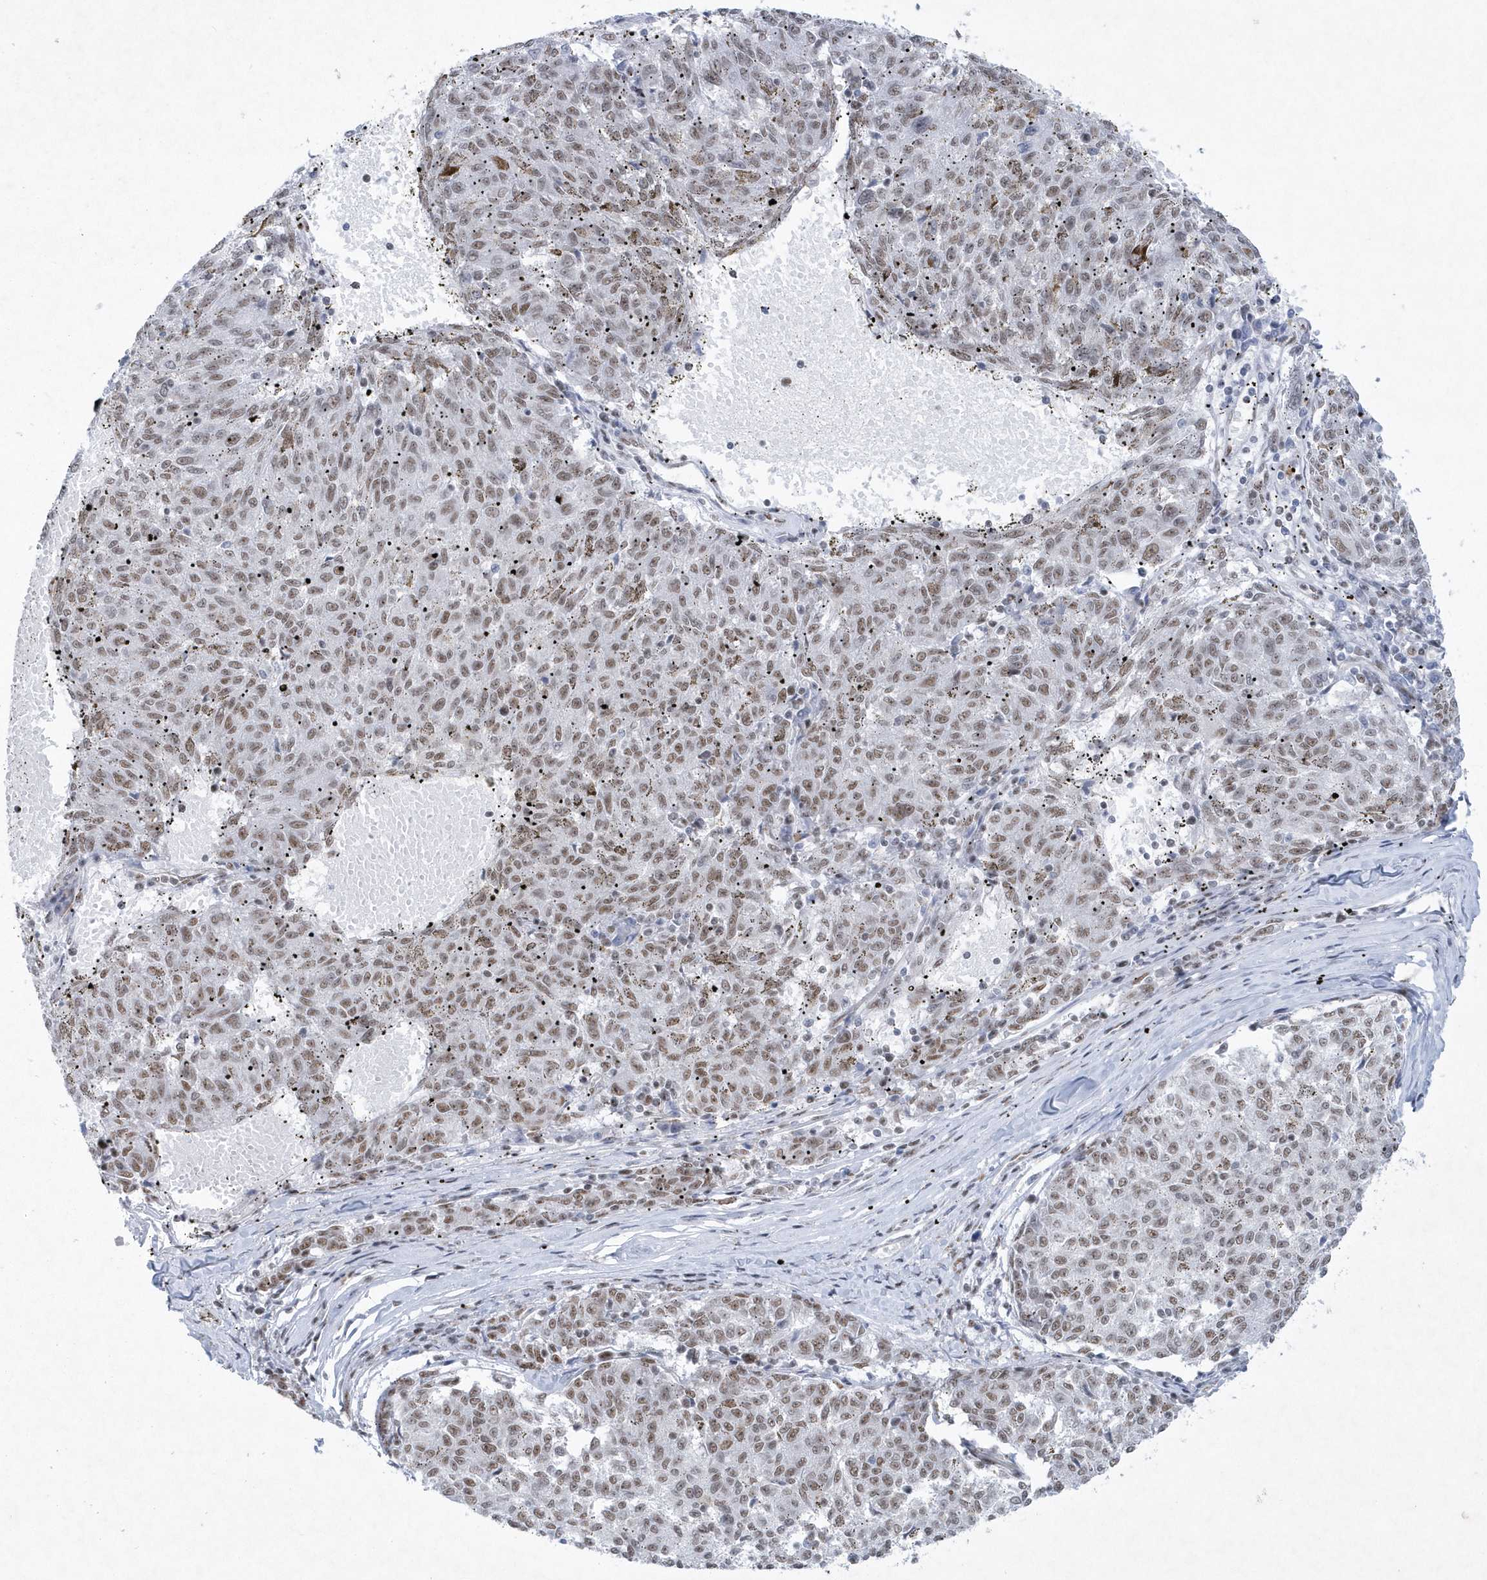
{"staining": {"intensity": "moderate", "quantity": ">75%", "location": "nuclear"}, "tissue": "melanoma", "cell_type": "Tumor cells", "image_type": "cancer", "snomed": [{"axis": "morphology", "description": "Malignant melanoma, NOS"}, {"axis": "topography", "description": "Skin"}], "caption": "About >75% of tumor cells in human malignant melanoma reveal moderate nuclear protein staining as visualized by brown immunohistochemical staining.", "gene": "DCLRE1A", "patient": {"sex": "female", "age": 72}}